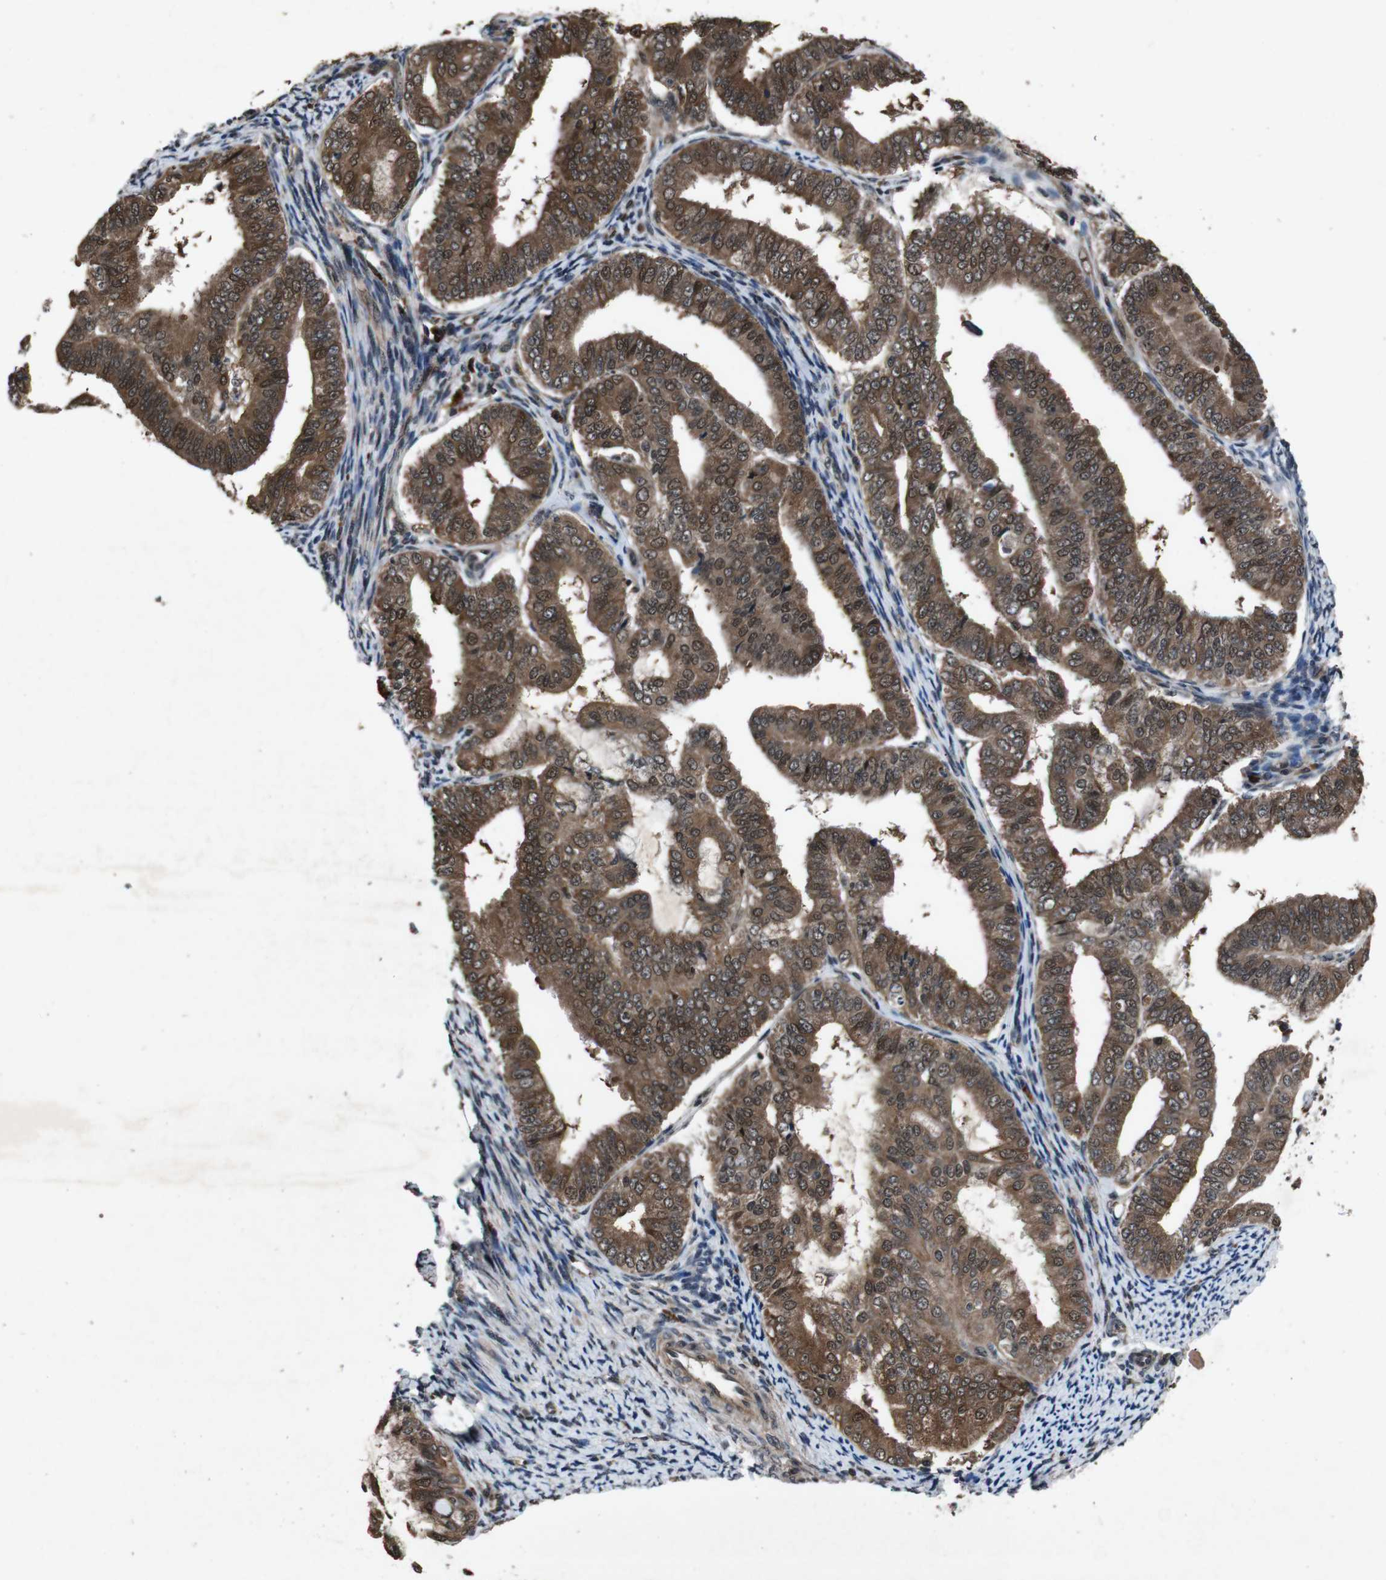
{"staining": {"intensity": "strong", "quantity": ">75%", "location": "cytoplasmic/membranous,nuclear"}, "tissue": "endometrial cancer", "cell_type": "Tumor cells", "image_type": "cancer", "snomed": [{"axis": "morphology", "description": "Adenocarcinoma, NOS"}, {"axis": "topography", "description": "Endometrium"}], "caption": "Protein analysis of endometrial cancer (adenocarcinoma) tissue demonstrates strong cytoplasmic/membranous and nuclear expression in approximately >75% of tumor cells.", "gene": "SOCS1", "patient": {"sex": "female", "age": 63}}